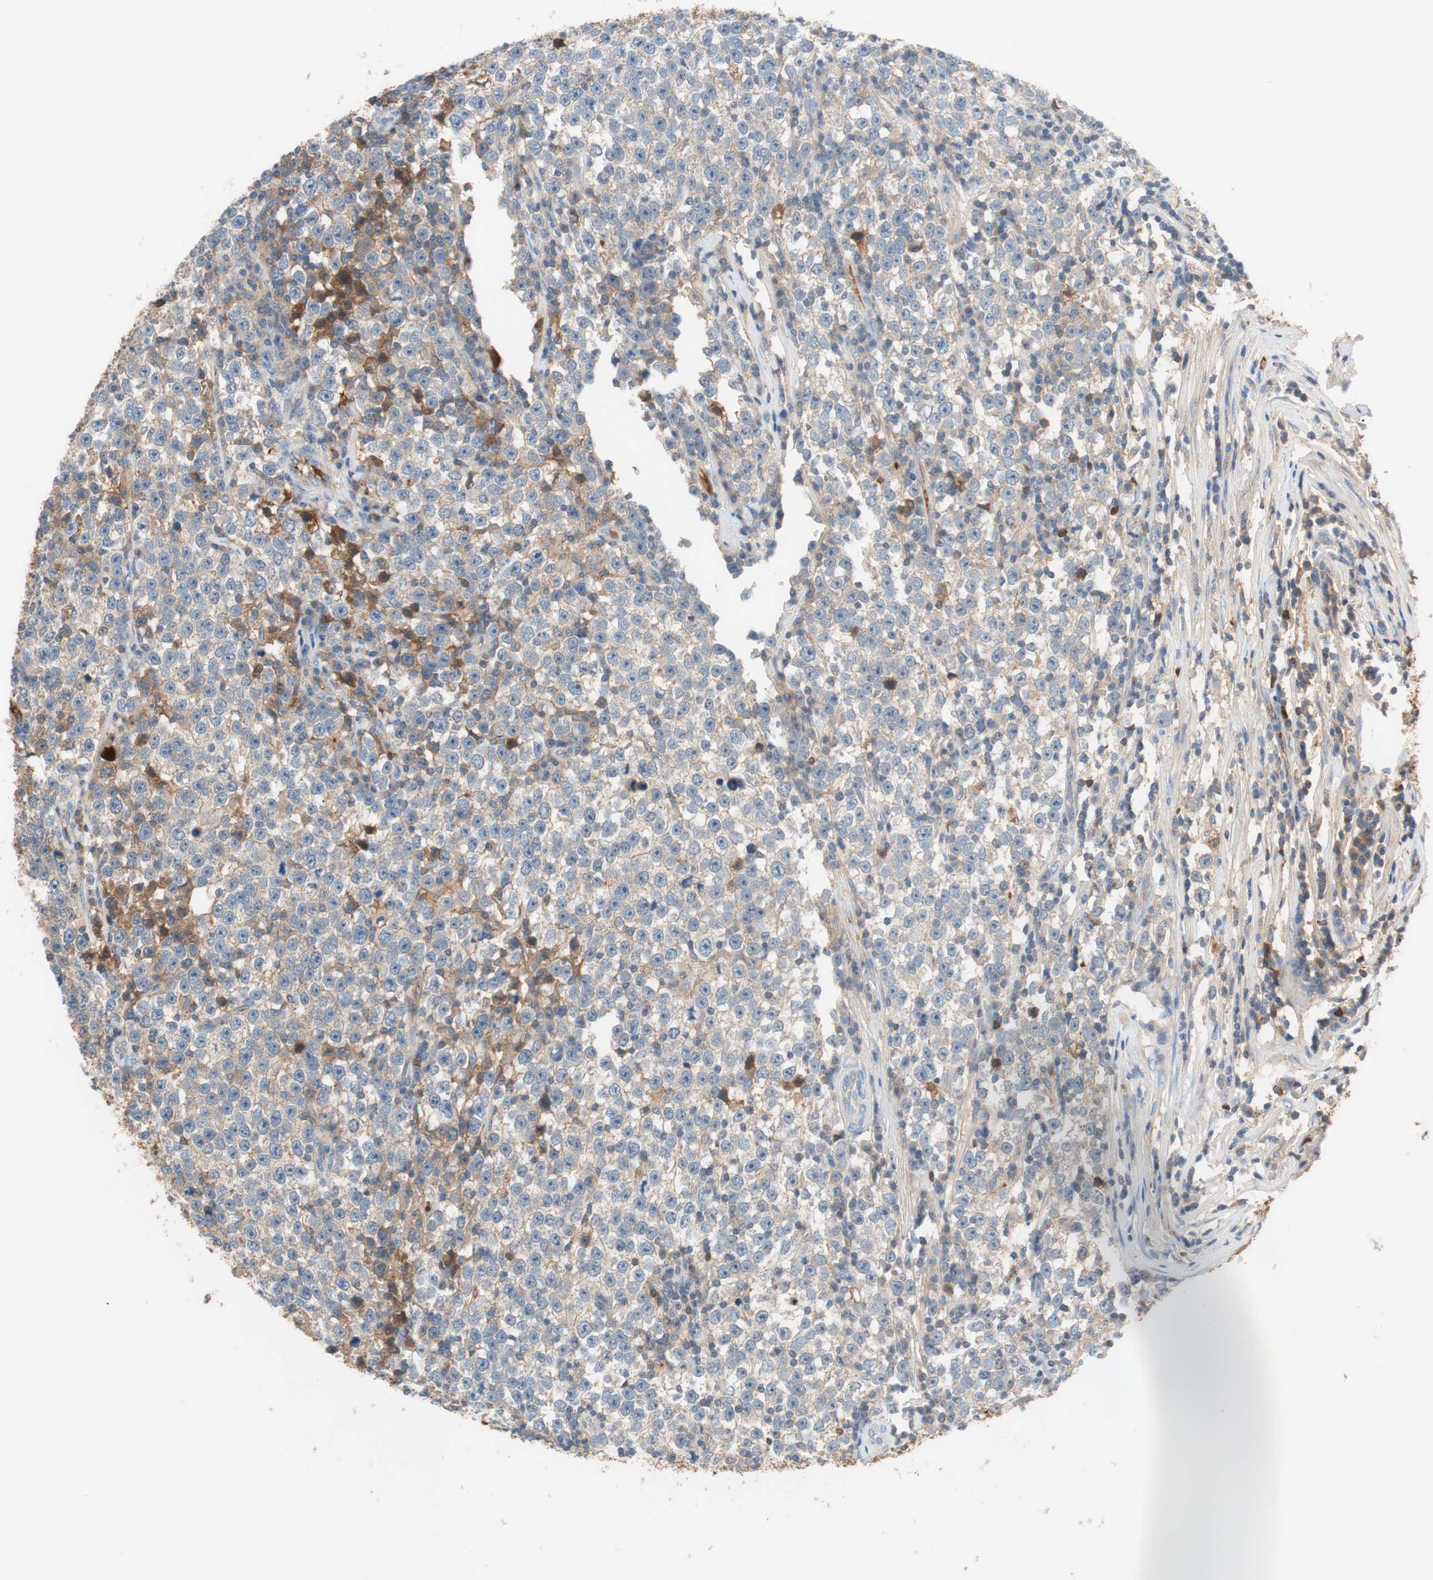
{"staining": {"intensity": "weak", "quantity": "25%-75%", "location": "cytoplasmic/membranous"}, "tissue": "testis cancer", "cell_type": "Tumor cells", "image_type": "cancer", "snomed": [{"axis": "morphology", "description": "Seminoma, NOS"}, {"axis": "topography", "description": "Testis"}], "caption": "Brown immunohistochemical staining in human testis cancer (seminoma) reveals weak cytoplasmic/membranous positivity in approximately 25%-75% of tumor cells. (DAB (3,3'-diaminobenzidine) IHC, brown staining for protein, blue staining for nuclei).", "gene": "RBP4", "patient": {"sex": "male", "age": 43}}